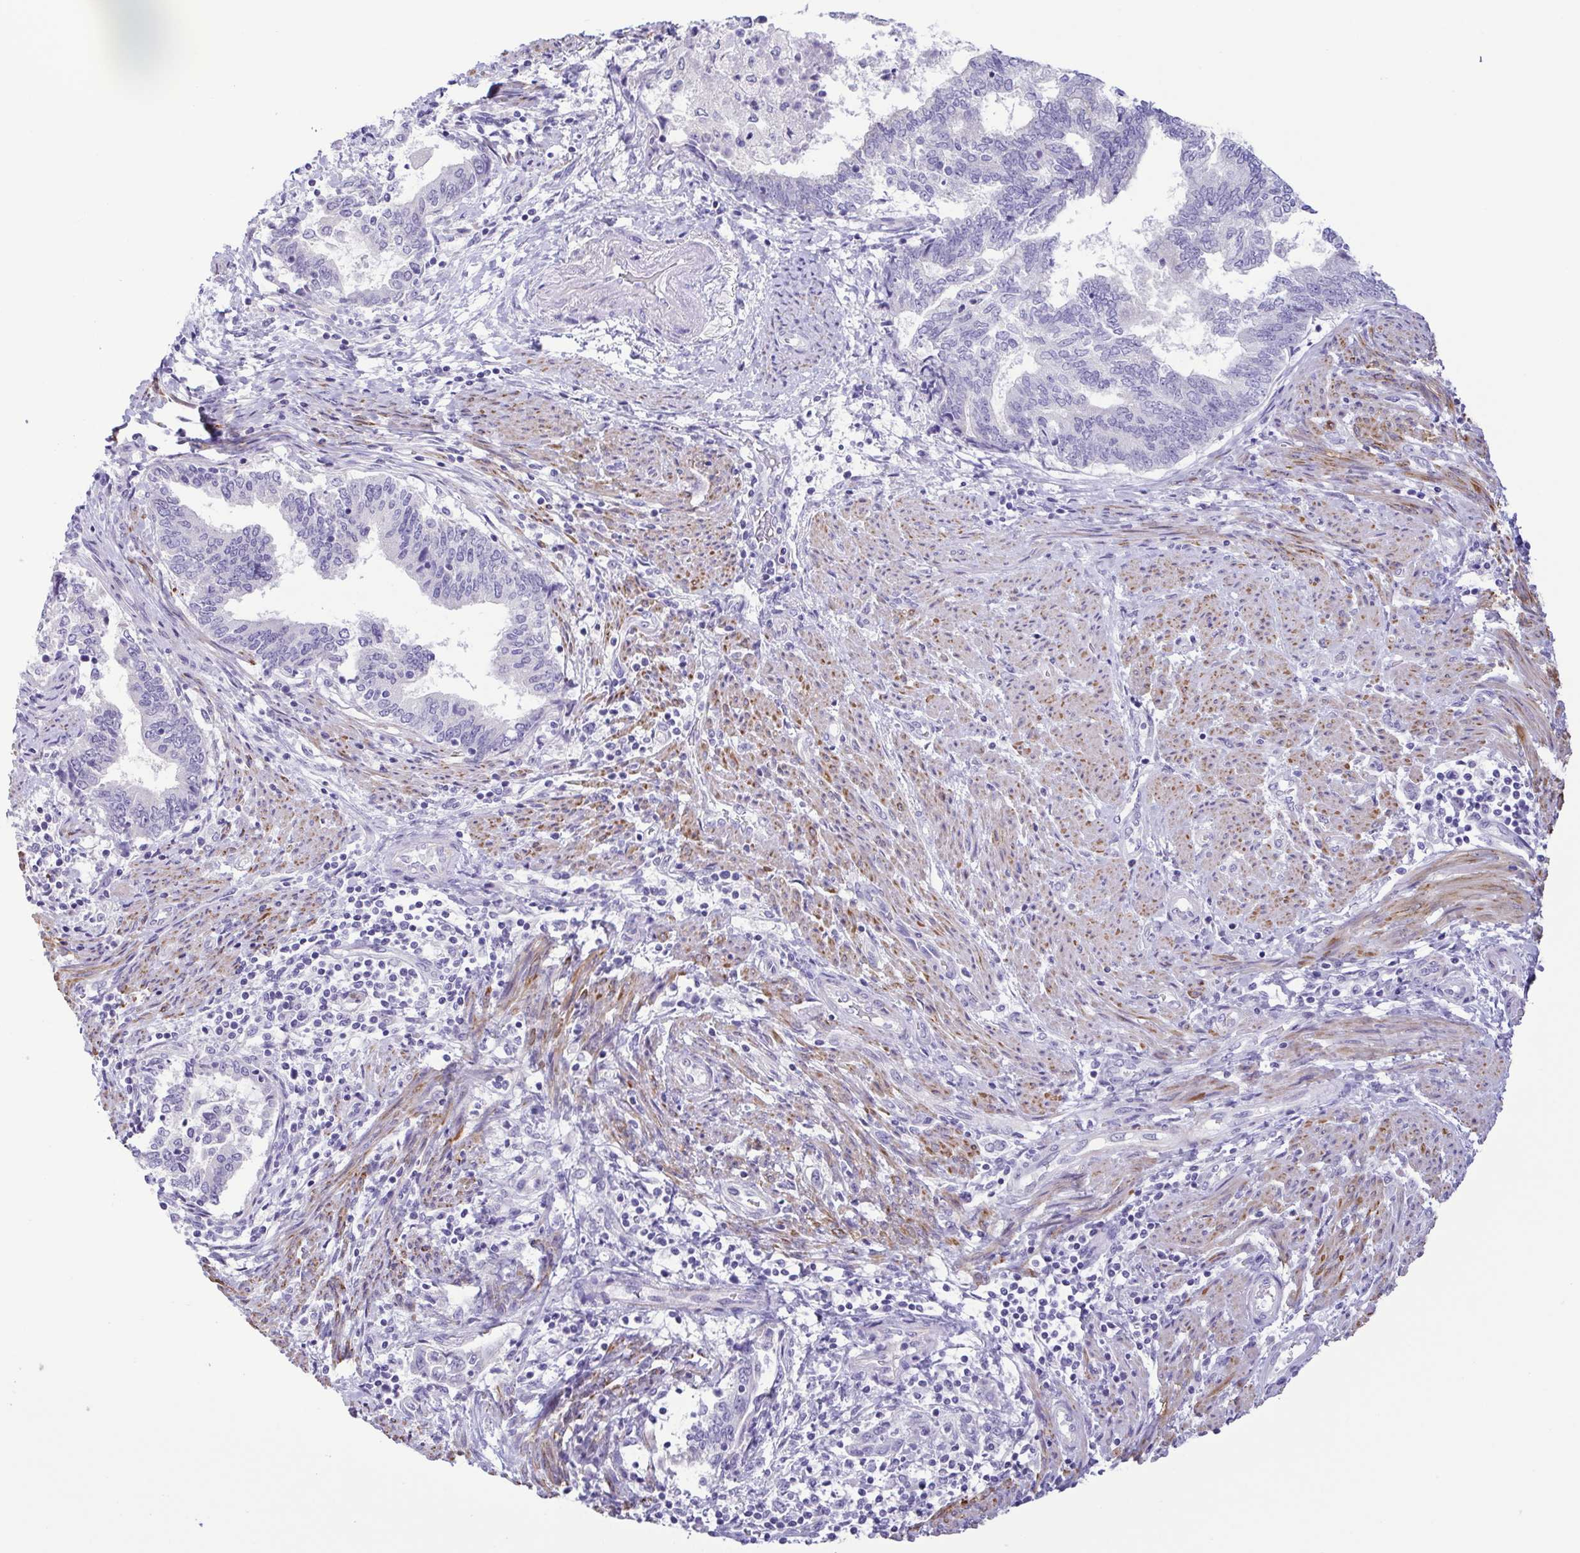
{"staining": {"intensity": "negative", "quantity": "none", "location": "none"}, "tissue": "endometrial cancer", "cell_type": "Tumor cells", "image_type": "cancer", "snomed": [{"axis": "morphology", "description": "Adenocarcinoma, NOS"}, {"axis": "topography", "description": "Endometrium"}], "caption": "The micrograph shows no significant expression in tumor cells of endometrial adenocarcinoma. (DAB (3,3'-diaminobenzidine) immunohistochemistry, high magnification).", "gene": "MYL7", "patient": {"sex": "female", "age": 65}}